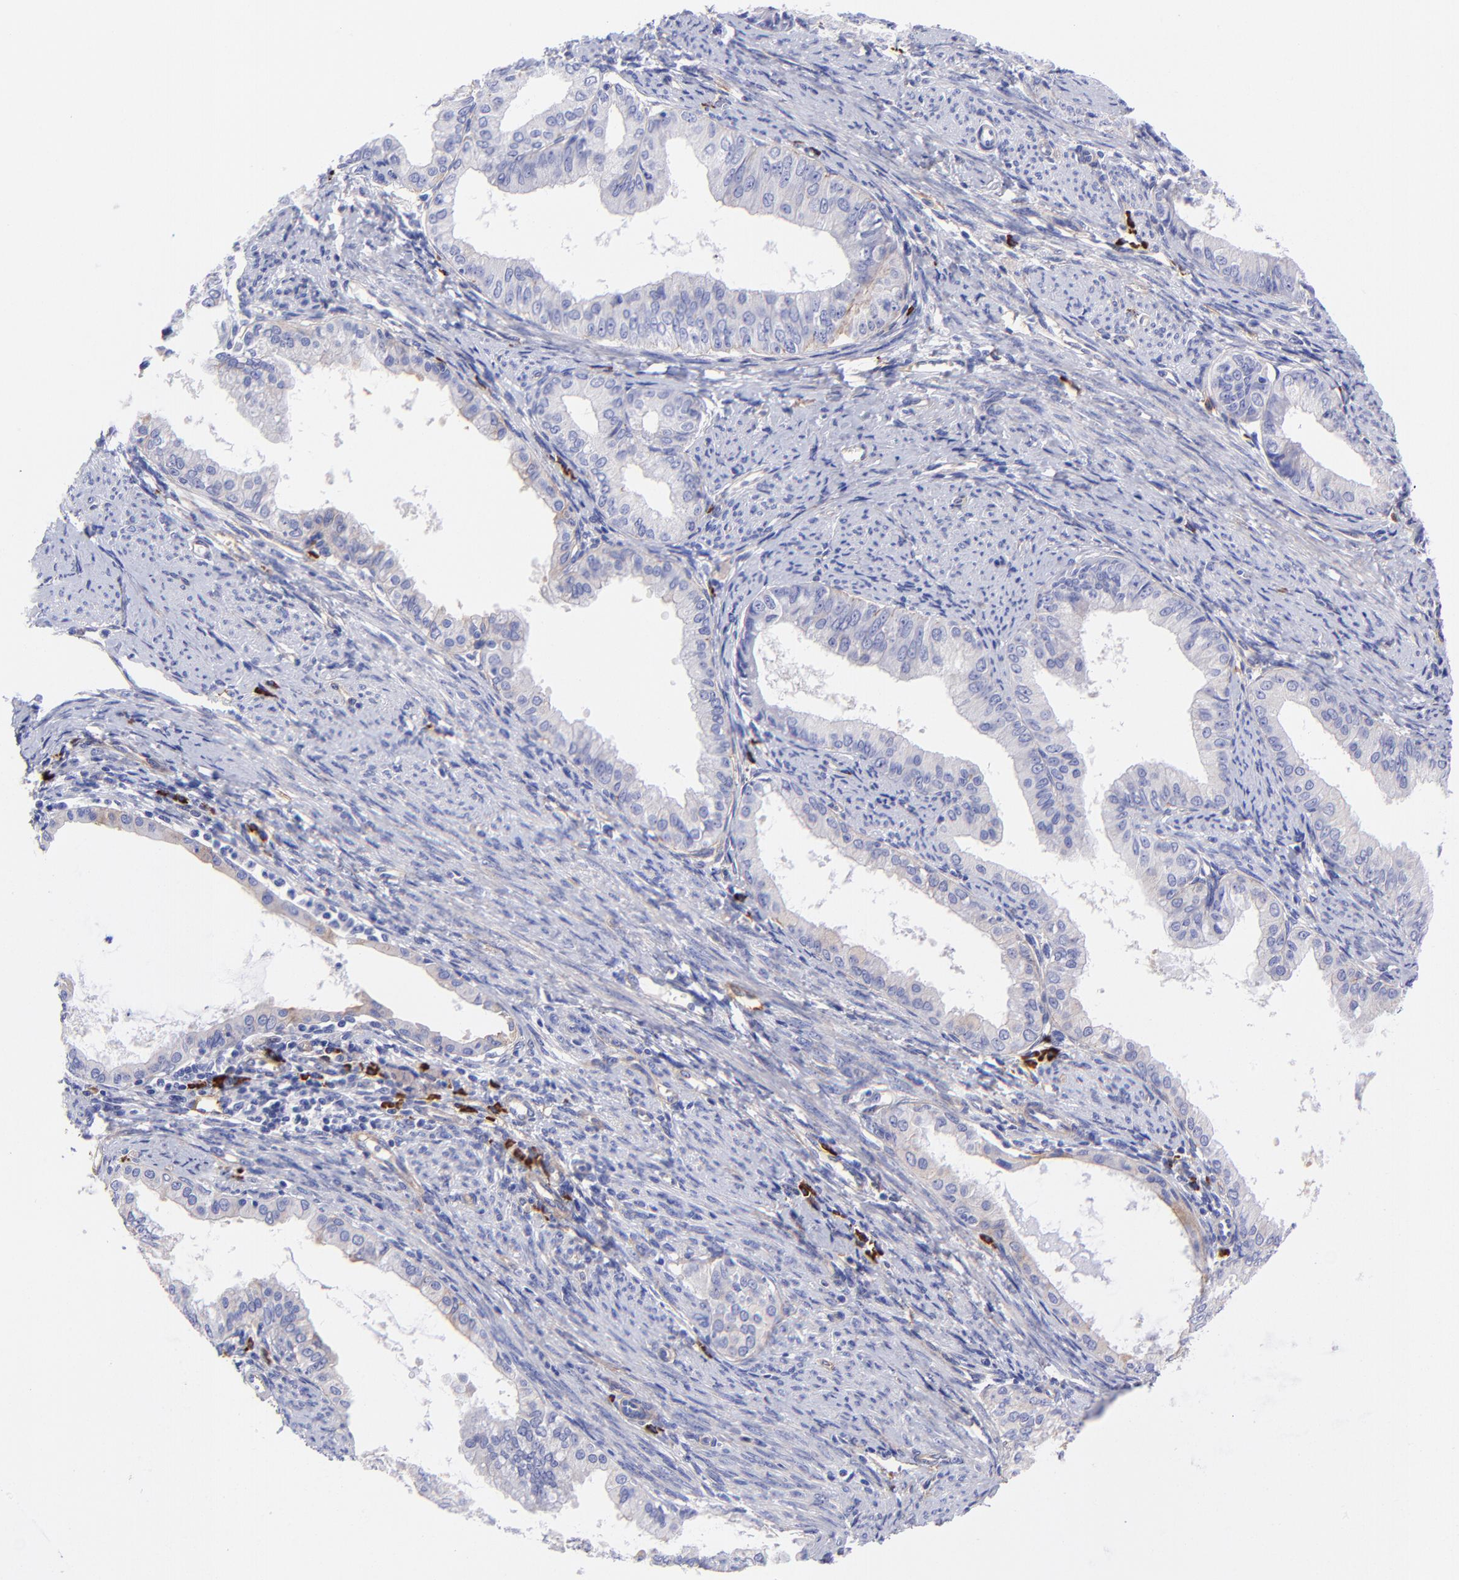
{"staining": {"intensity": "weak", "quantity": "<25%", "location": "cytoplasmic/membranous"}, "tissue": "endometrial cancer", "cell_type": "Tumor cells", "image_type": "cancer", "snomed": [{"axis": "morphology", "description": "Adenocarcinoma, NOS"}, {"axis": "topography", "description": "Endometrium"}], "caption": "DAB (3,3'-diaminobenzidine) immunohistochemical staining of endometrial cancer (adenocarcinoma) displays no significant staining in tumor cells.", "gene": "PPFIBP1", "patient": {"sex": "female", "age": 76}}